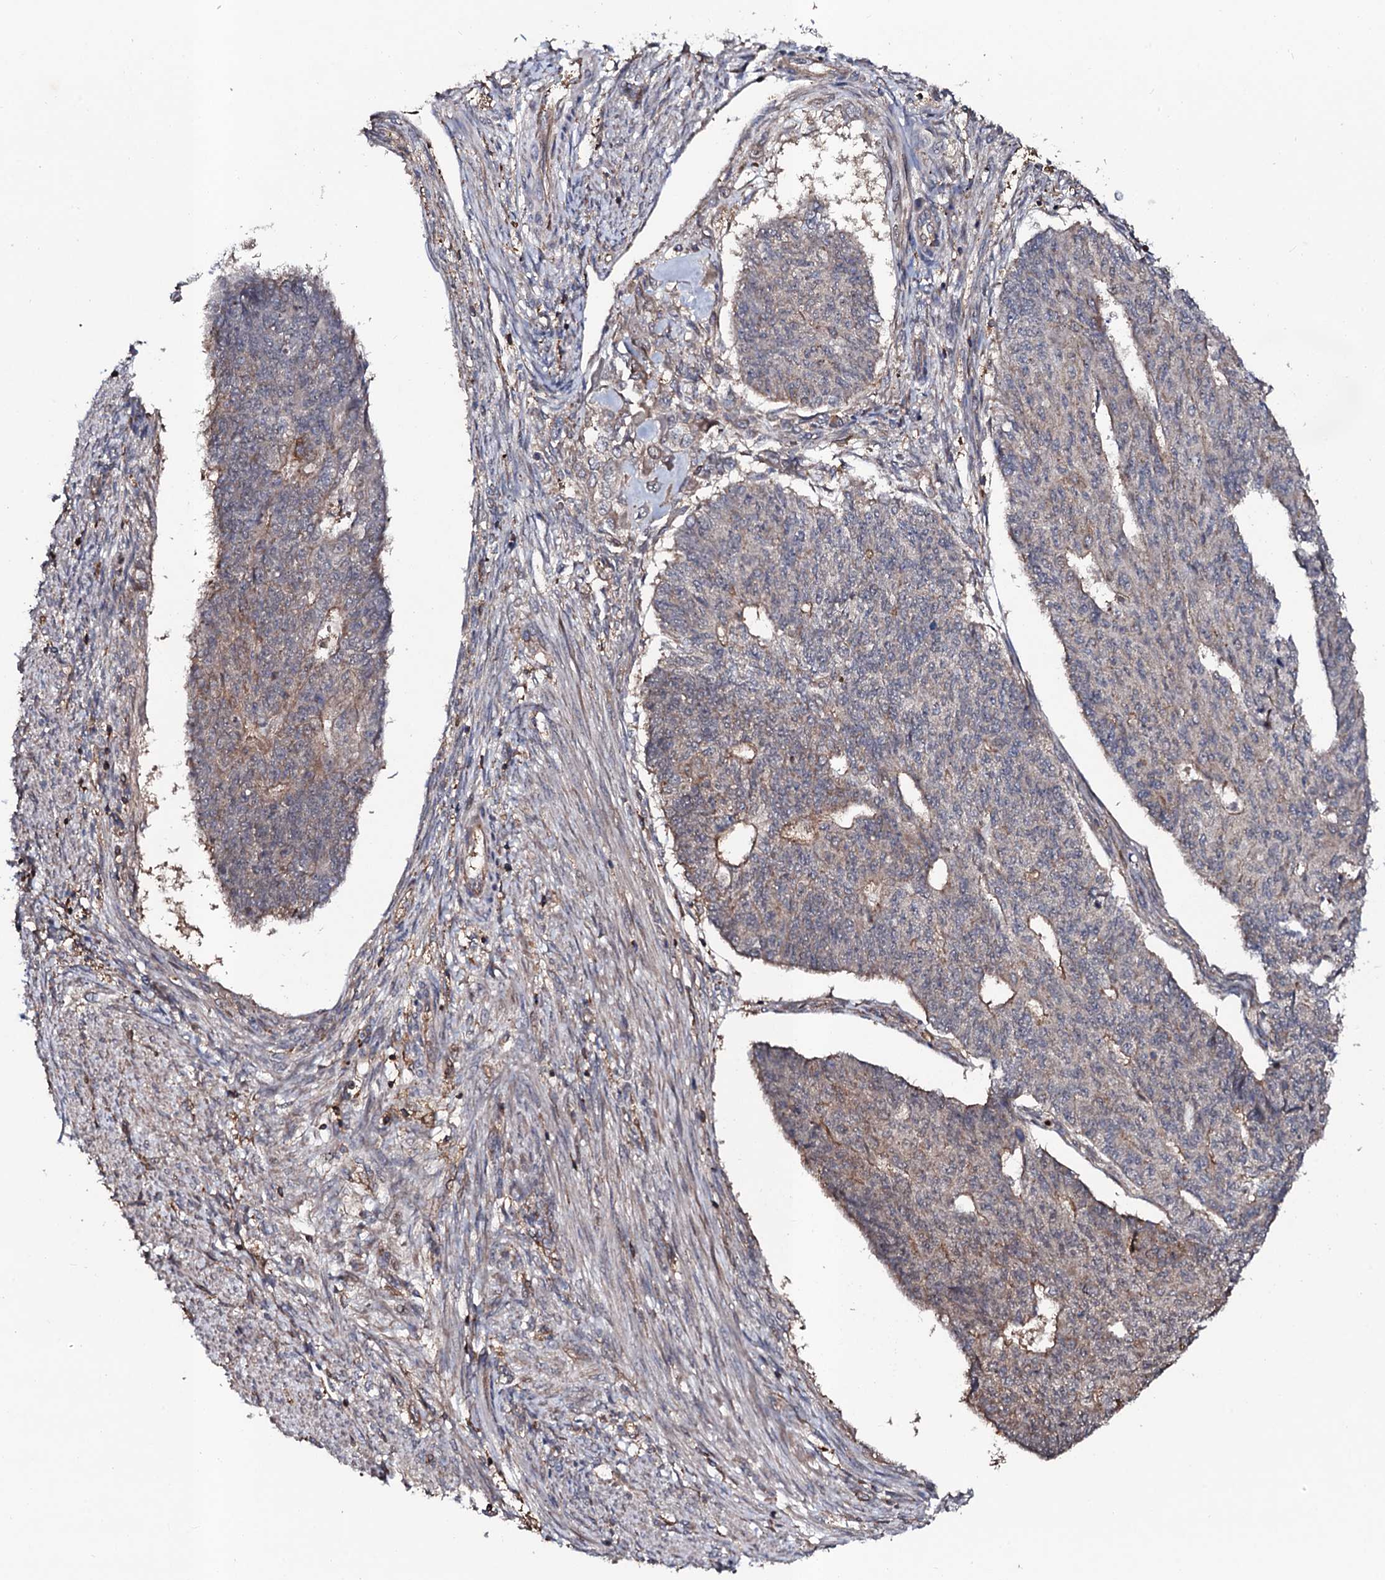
{"staining": {"intensity": "weak", "quantity": "25%-75%", "location": "cytoplasmic/membranous"}, "tissue": "endometrial cancer", "cell_type": "Tumor cells", "image_type": "cancer", "snomed": [{"axis": "morphology", "description": "Adenocarcinoma, NOS"}, {"axis": "topography", "description": "Endometrium"}], "caption": "Endometrial adenocarcinoma stained with a brown dye shows weak cytoplasmic/membranous positive positivity in approximately 25%-75% of tumor cells.", "gene": "COG6", "patient": {"sex": "female", "age": 32}}